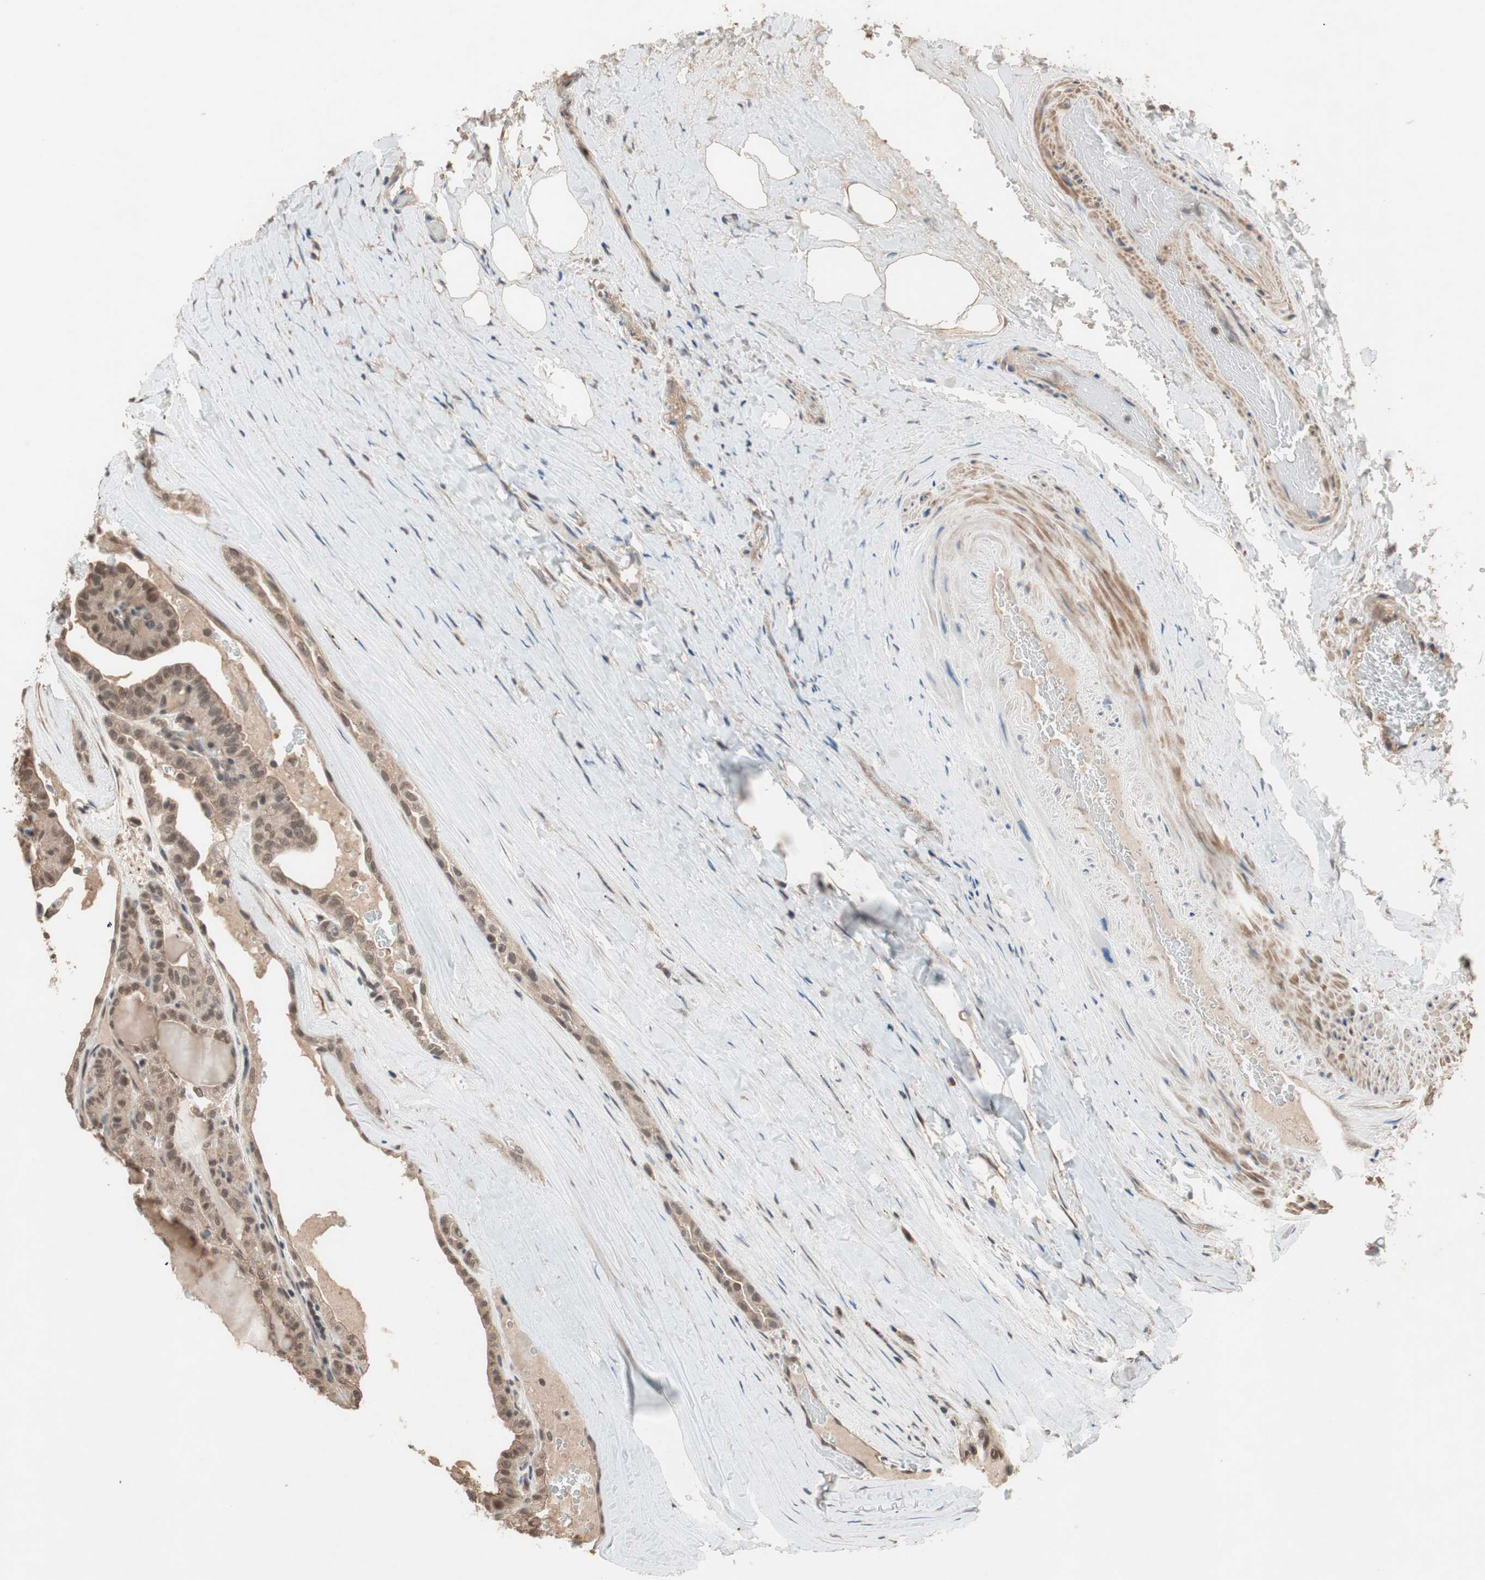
{"staining": {"intensity": "moderate", "quantity": ">75%", "location": "cytoplasmic/membranous"}, "tissue": "thyroid cancer", "cell_type": "Tumor cells", "image_type": "cancer", "snomed": [{"axis": "morphology", "description": "Papillary adenocarcinoma, NOS"}, {"axis": "topography", "description": "Thyroid gland"}], "caption": "A brown stain labels moderate cytoplasmic/membranous expression of a protein in thyroid papillary adenocarcinoma tumor cells. The protein of interest is shown in brown color, while the nuclei are stained blue.", "gene": "GART", "patient": {"sex": "male", "age": 77}}